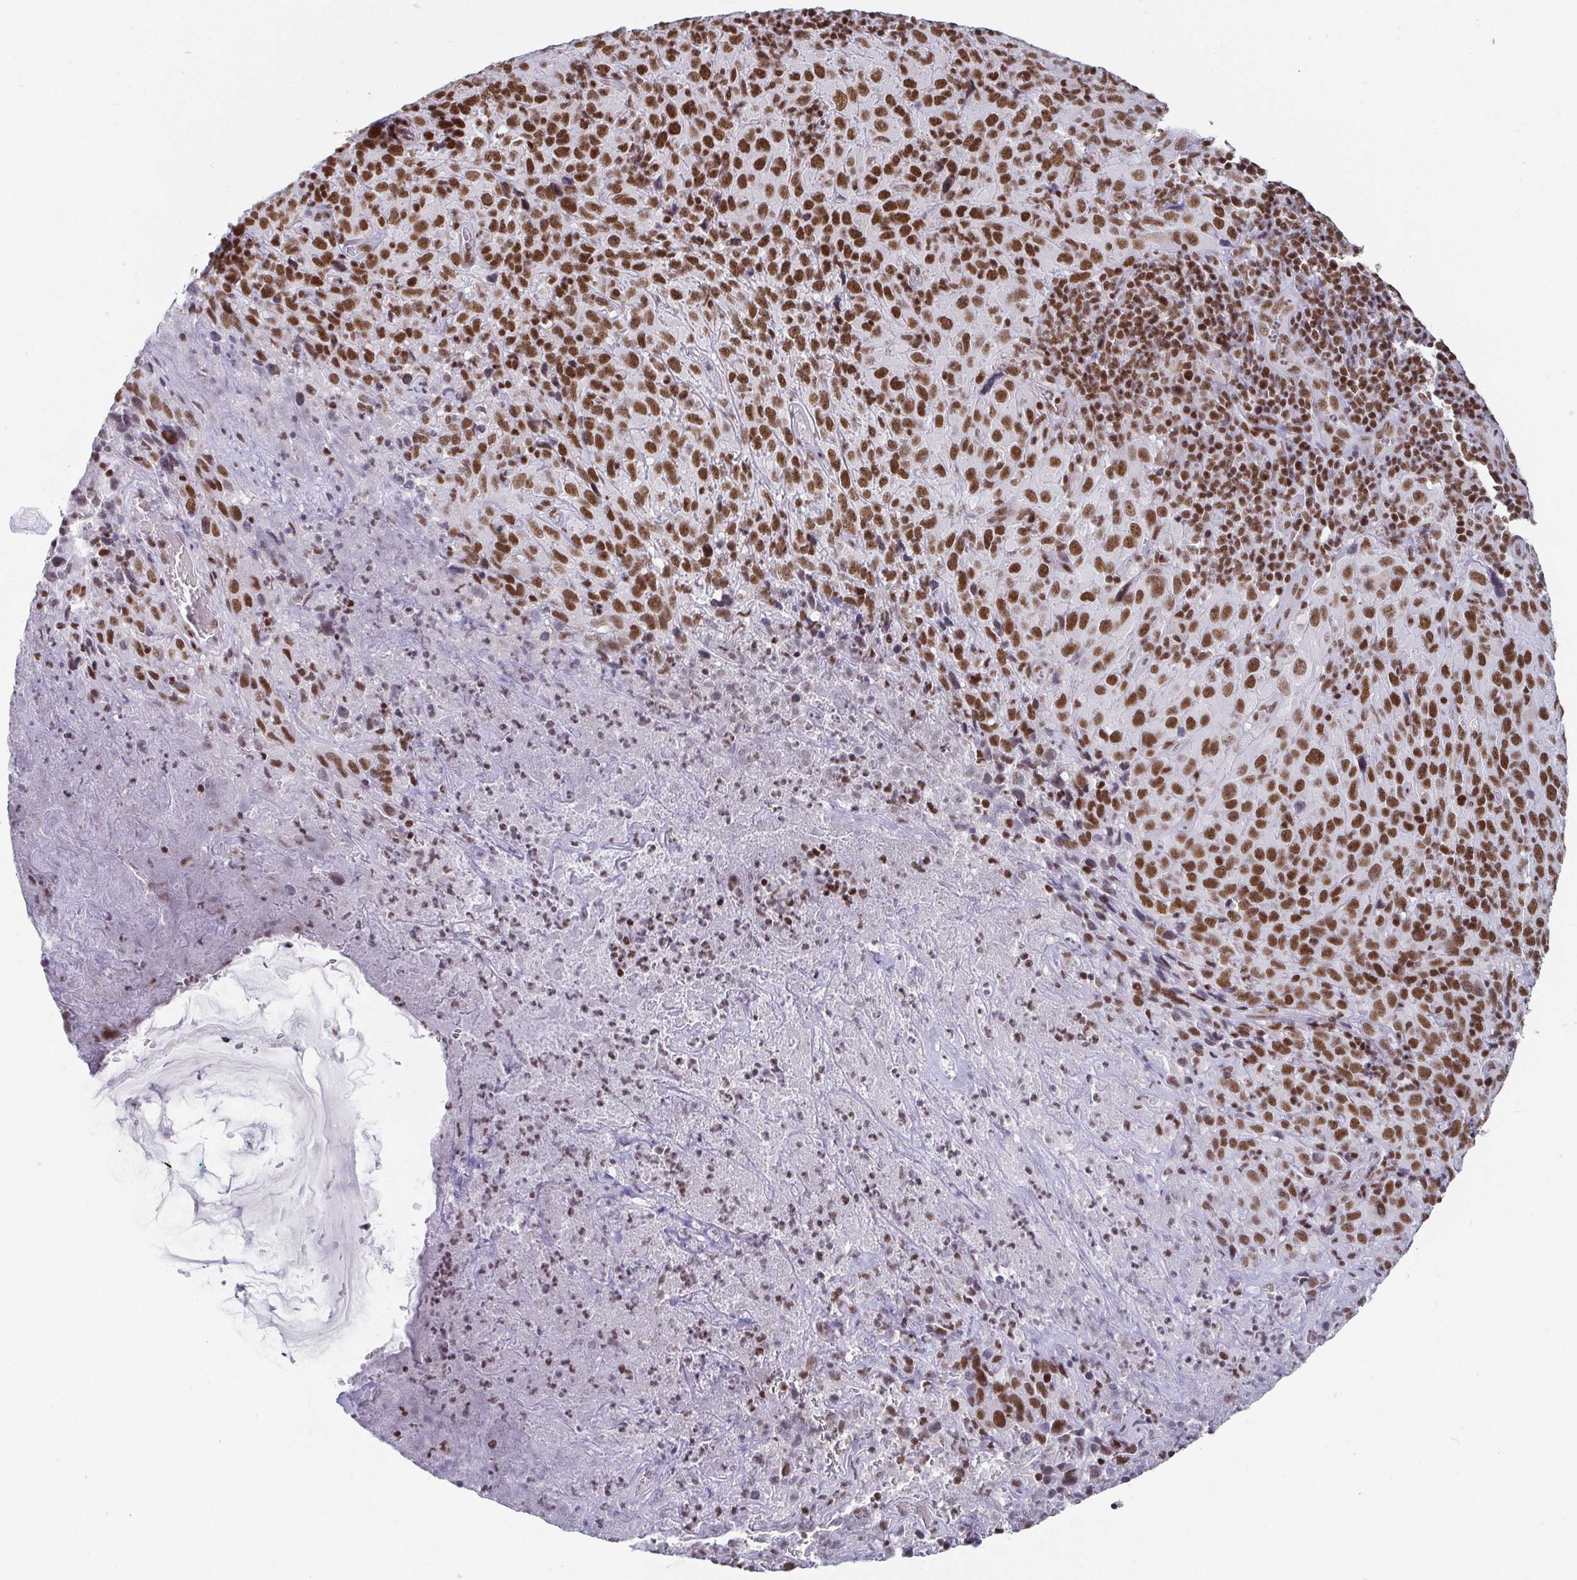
{"staining": {"intensity": "moderate", "quantity": ">75%", "location": "nuclear"}, "tissue": "cervical cancer", "cell_type": "Tumor cells", "image_type": "cancer", "snomed": [{"axis": "morphology", "description": "Squamous cell carcinoma, NOS"}, {"axis": "topography", "description": "Cervix"}], "caption": "IHC of human cervical squamous cell carcinoma demonstrates medium levels of moderate nuclear expression in approximately >75% of tumor cells. (Brightfield microscopy of DAB IHC at high magnification).", "gene": "CTCF", "patient": {"sex": "female", "age": 51}}